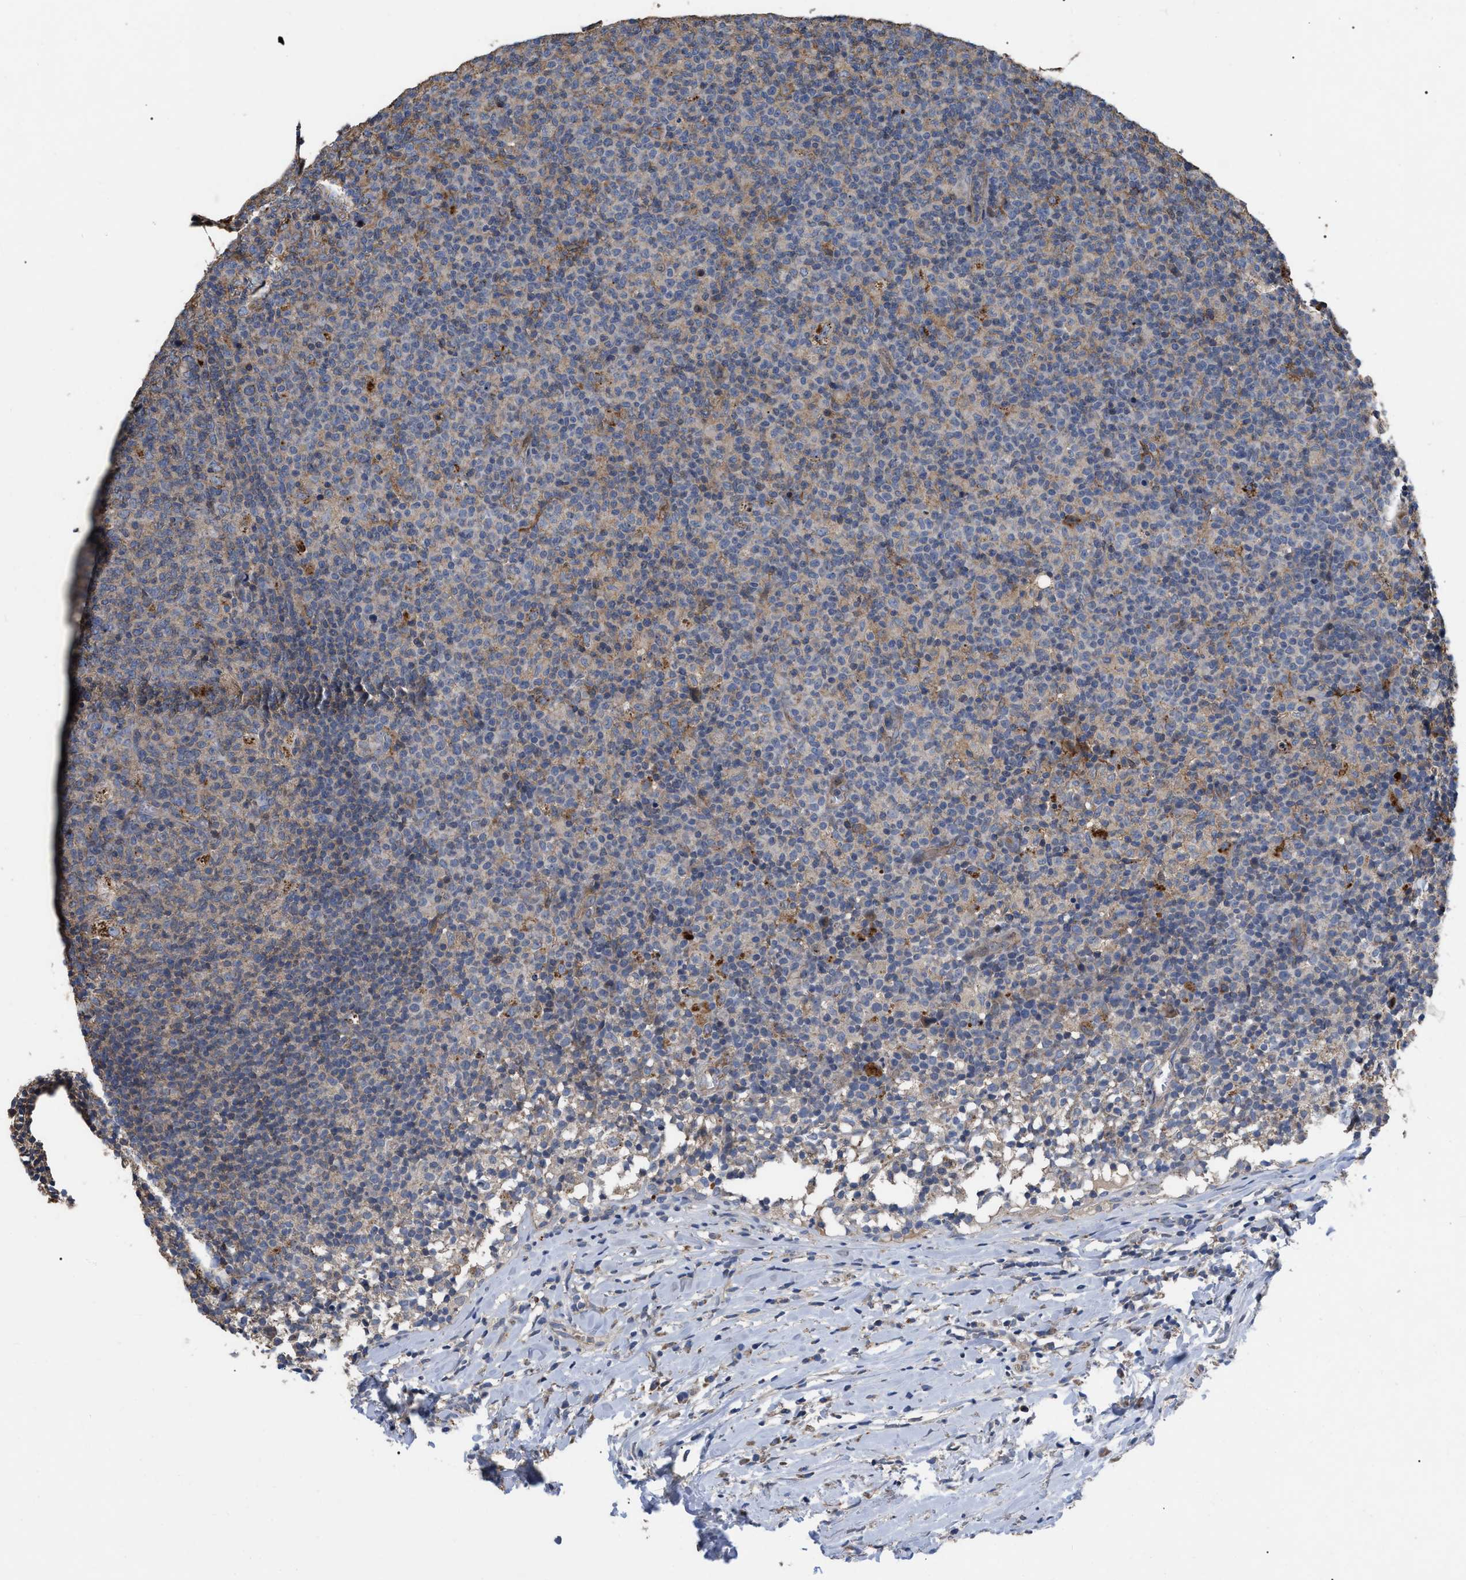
{"staining": {"intensity": "weak", "quantity": ">75%", "location": "cytoplasmic/membranous"}, "tissue": "lymph node", "cell_type": "Germinal center cells", "image_type": "normal", "snomed": [{"axis": "morphology", "description": "Normal tissue, NOS"}, {"axis": "morphology", "description": "Inflammation, NOS"}, {"axis": "topography", "description": "Lymph node"}], "caption": "Normal lymph node reveals weak cytoplasmic/membranous expression in approximately >75% of germinal center cells, visualized by immunohistochemistry. Immunohistochemistry (ihc) stains the protein of interest in brown and the nuclei are stained blue.", "gene": "FAM171A2", "patient": {"sex": "male", "age": 55}}